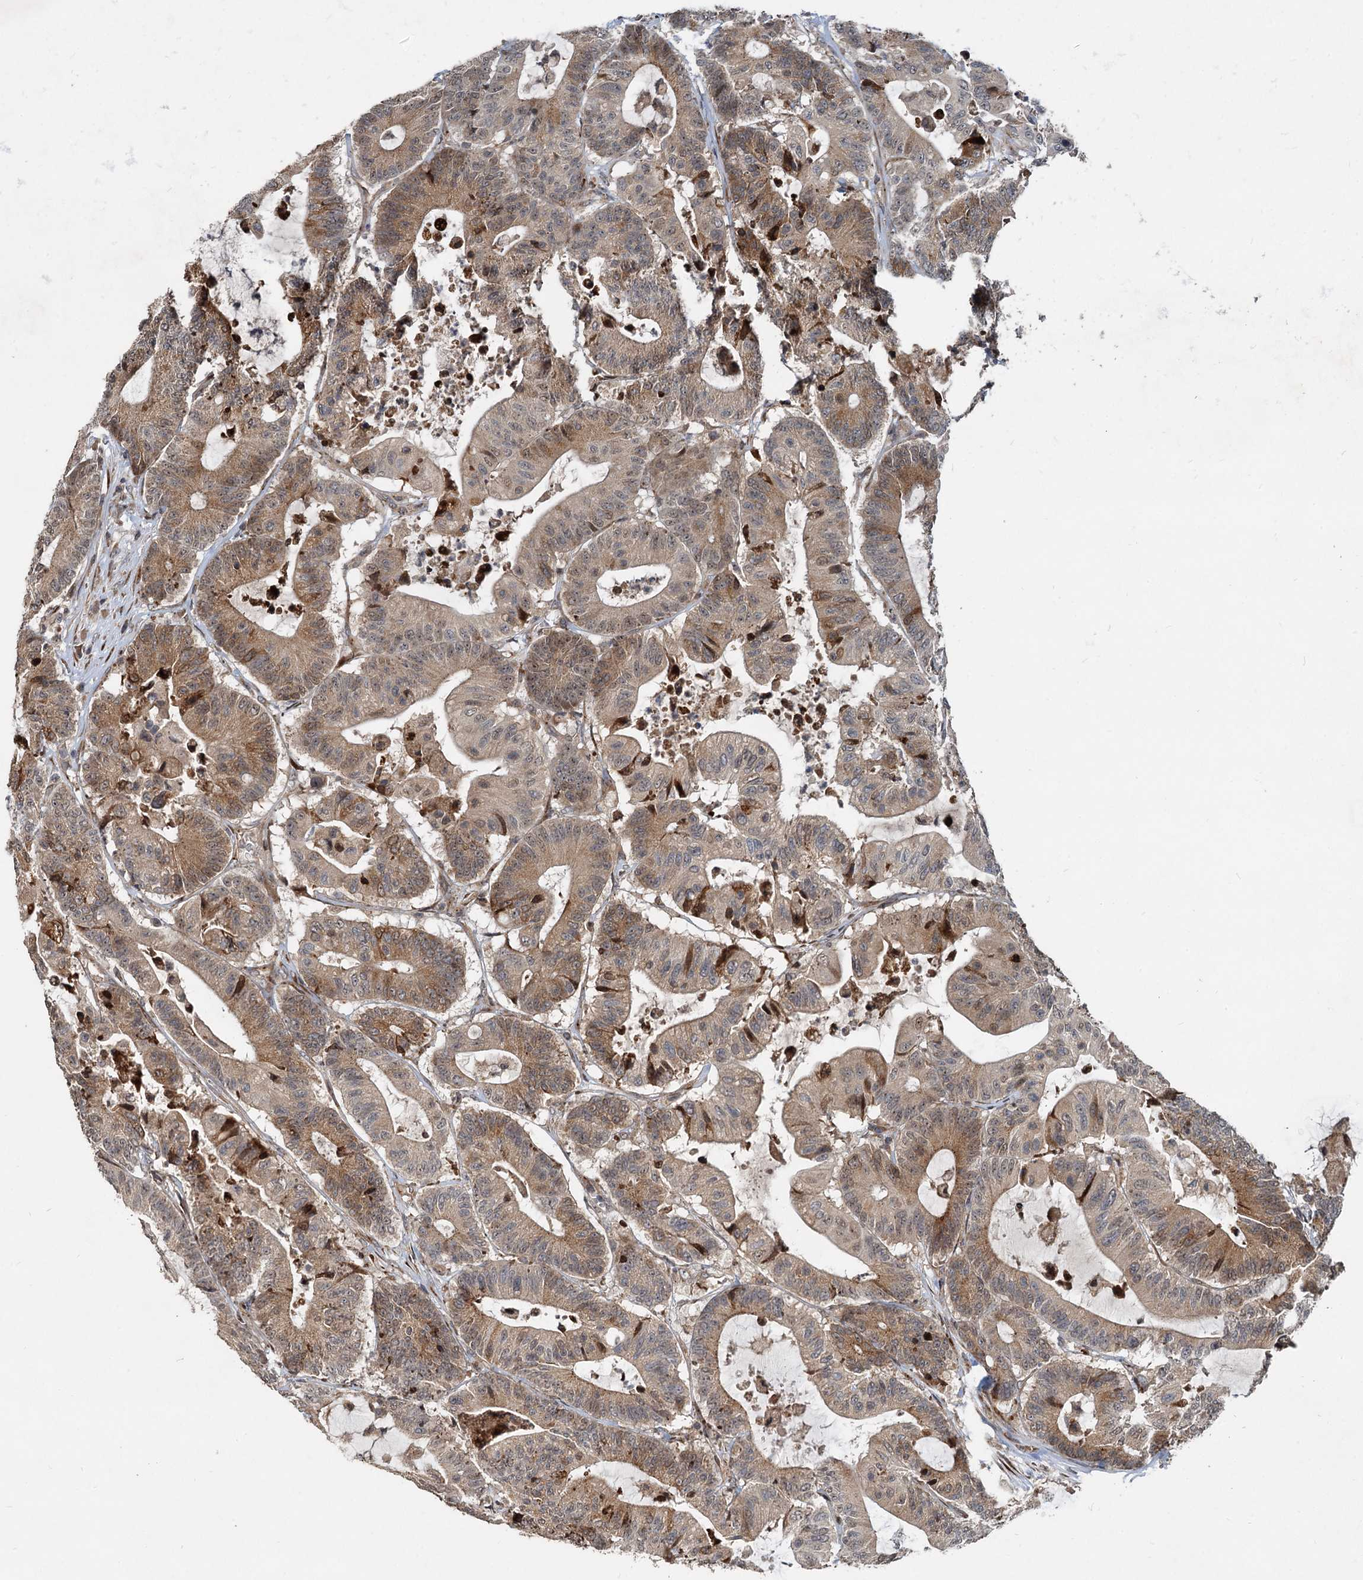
{"staining": {"intensity": "moderate", "quantity": ">75%", "location": "cytoplasmic/membranous"}, "tissue": "colorectal cancer", "cell_type": "Tumor cells", "image_type": "cancer", "snomed": [{"axis": "morphology", "description": "Adenocarcinoma, NOS"}, {"axis": "topography", "description": "Colon"}], "caption": "This photomicrograph displays immunohistochemistry (IHC) staining of human colorectal adenocarcinoma, with medium moderate cytoplasmic/membranous staining in approximately >75% of tumor cells.", "gene": "CEP68", "patient": {"sex": "female", "age": 84}}